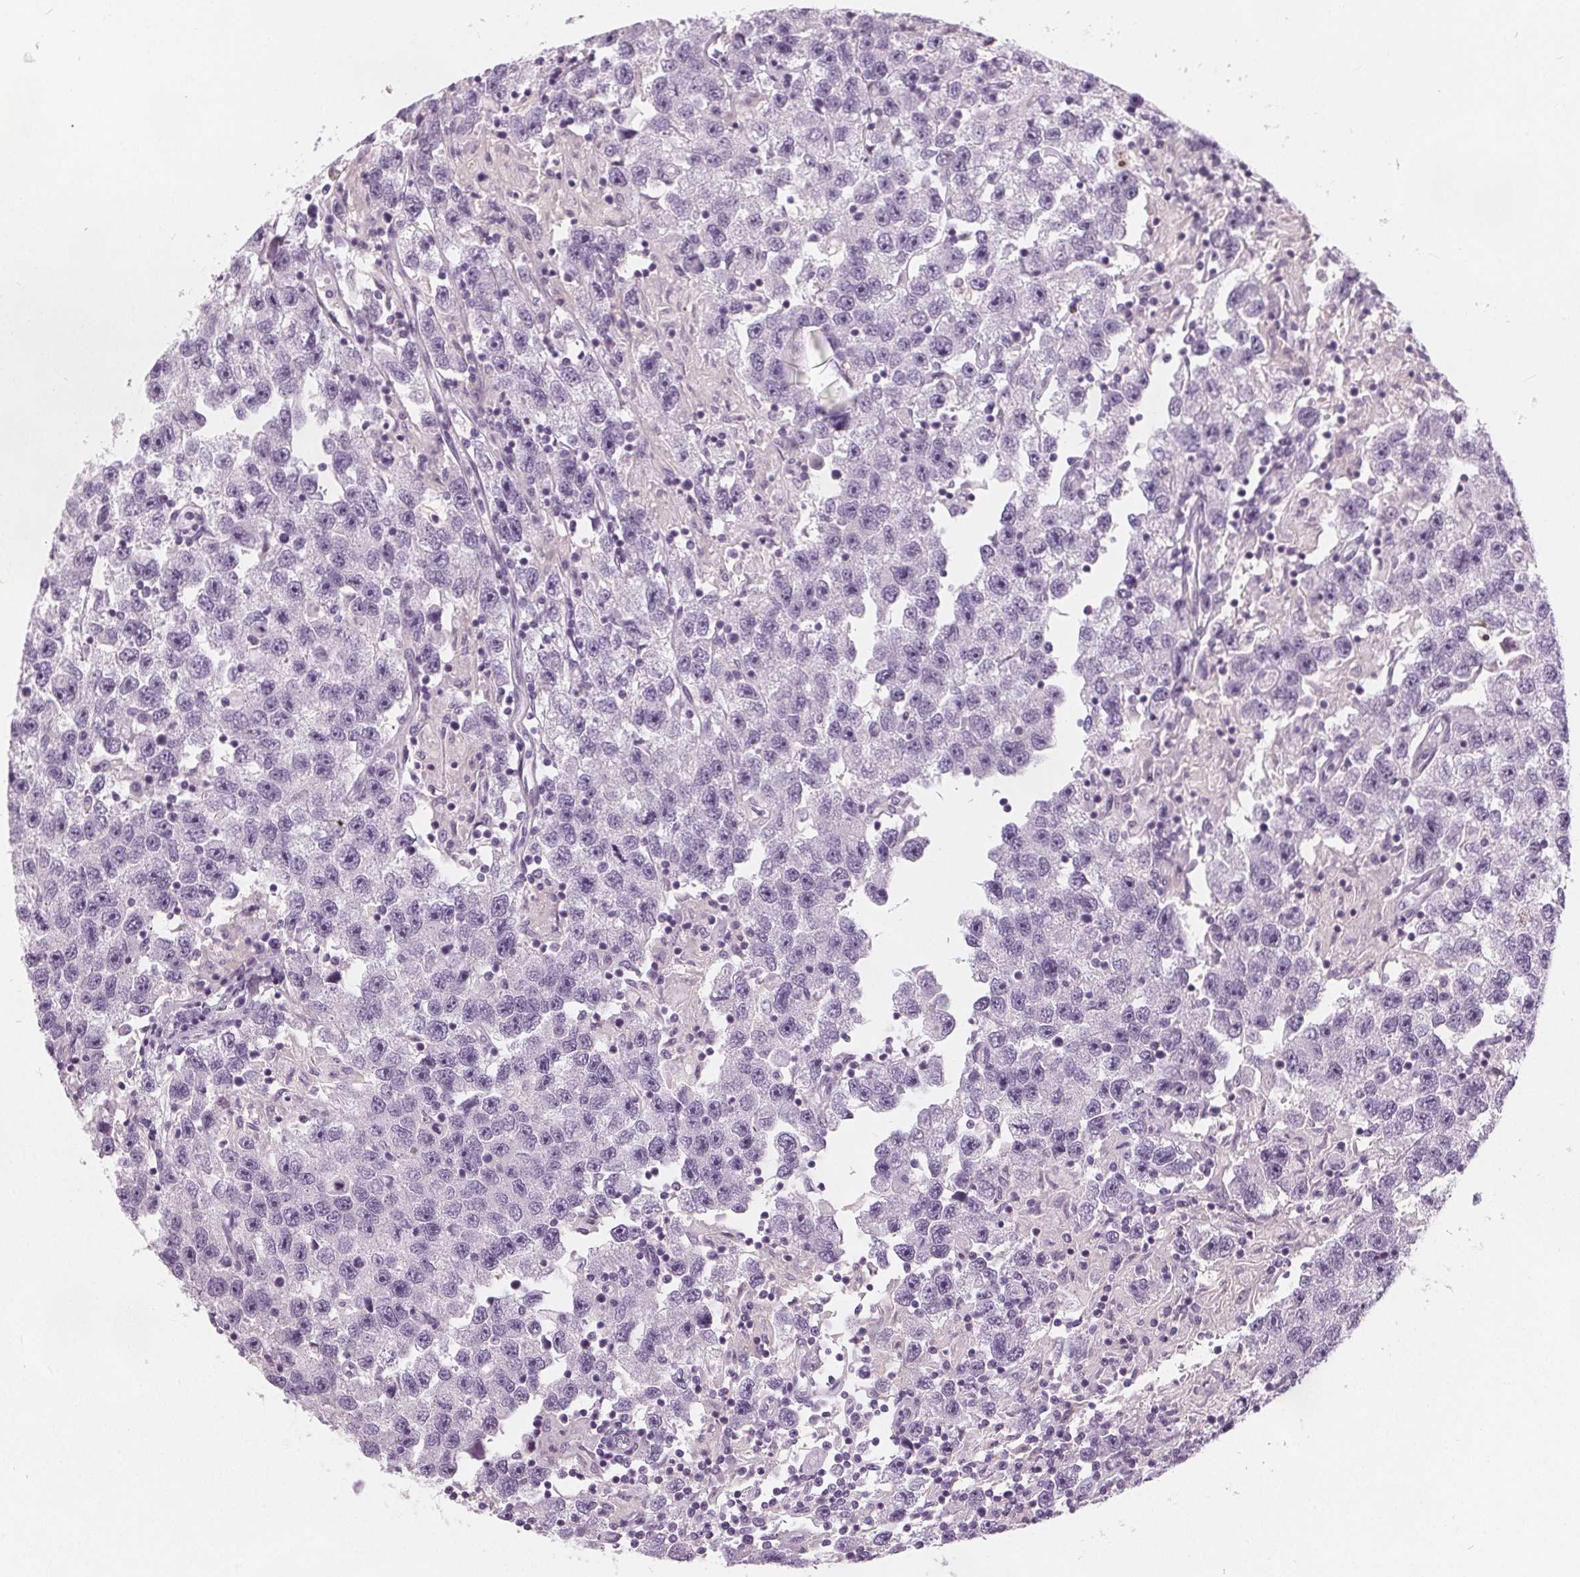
{"staining": {"intensity": "negative", "quantity": "none", "location": "none"}, "tissue": "testis cancer", "cell_type": "Tumor cells", "image_type": "cancer", "snomed": [{"axis": "morphology", "description": "Seminoma, NOS"}, {"axis": "topography", "description": "Testis"}], "caption": "Tumor cells show no significant protein staining in seminoma (testis).", "gene": "SLC5A12", "patient": {"sex": "male", "age": 26}}